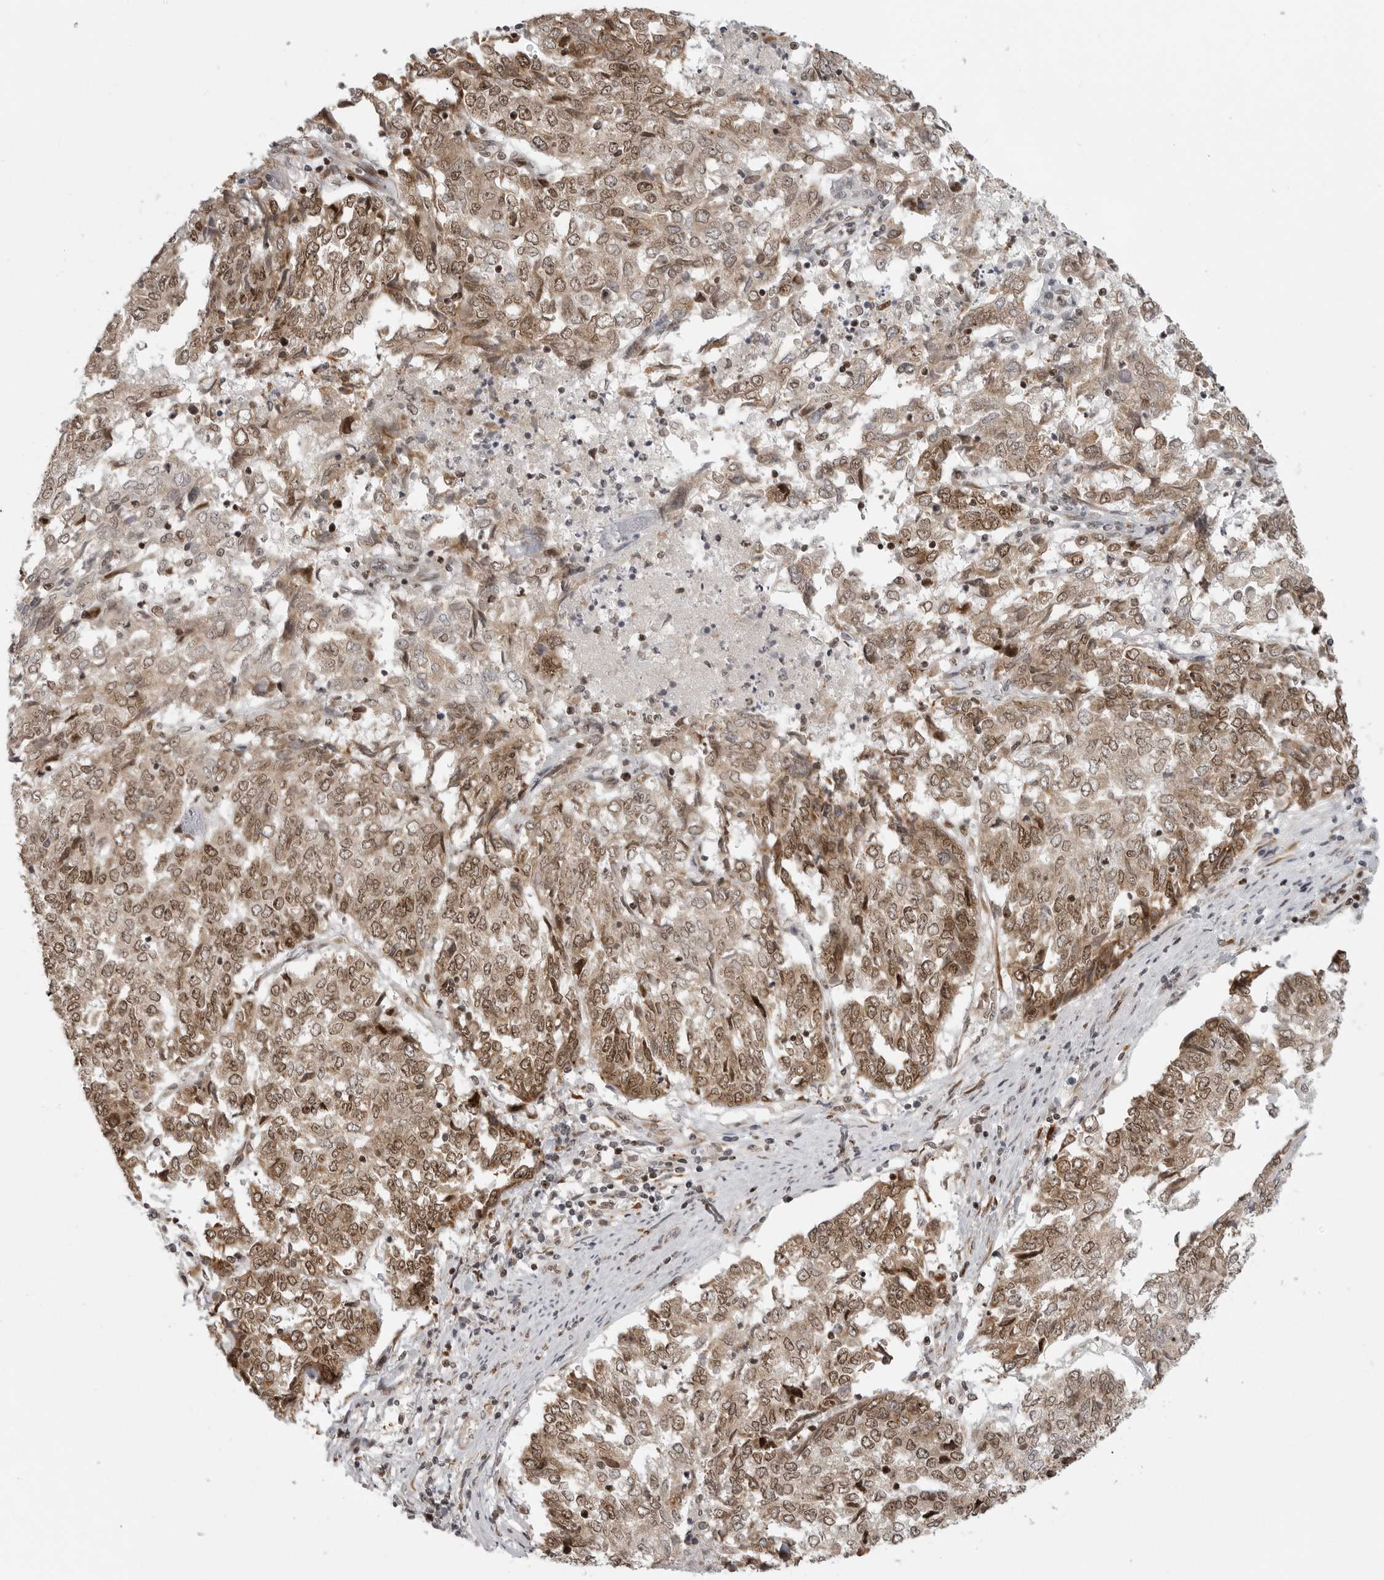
{"staining": {"intensity": "moderate", "quantity": ">75%", "location": "cytoplasmic/membranous,nuclear"}, "tissue": "endometrial cancer", "cell_type": "Tumor cells", "image_type": "cancer", "snomed": [{"axis": "morphology", "description": "Adenocarcinoma, NOS"}, {"axis": "topography", "description": "Endometrium"}], "caption": "A brown stain highlights moderate cytoplasmic/membranous and nuclear staining of a protein in human endometrial cancer tumor cells. Immunohistochemistry (ihc) stains the protein in brown and the nuclei are stained blue.", "gene": "PRDM10", "patient": {"sex": "female", "age": 80}}